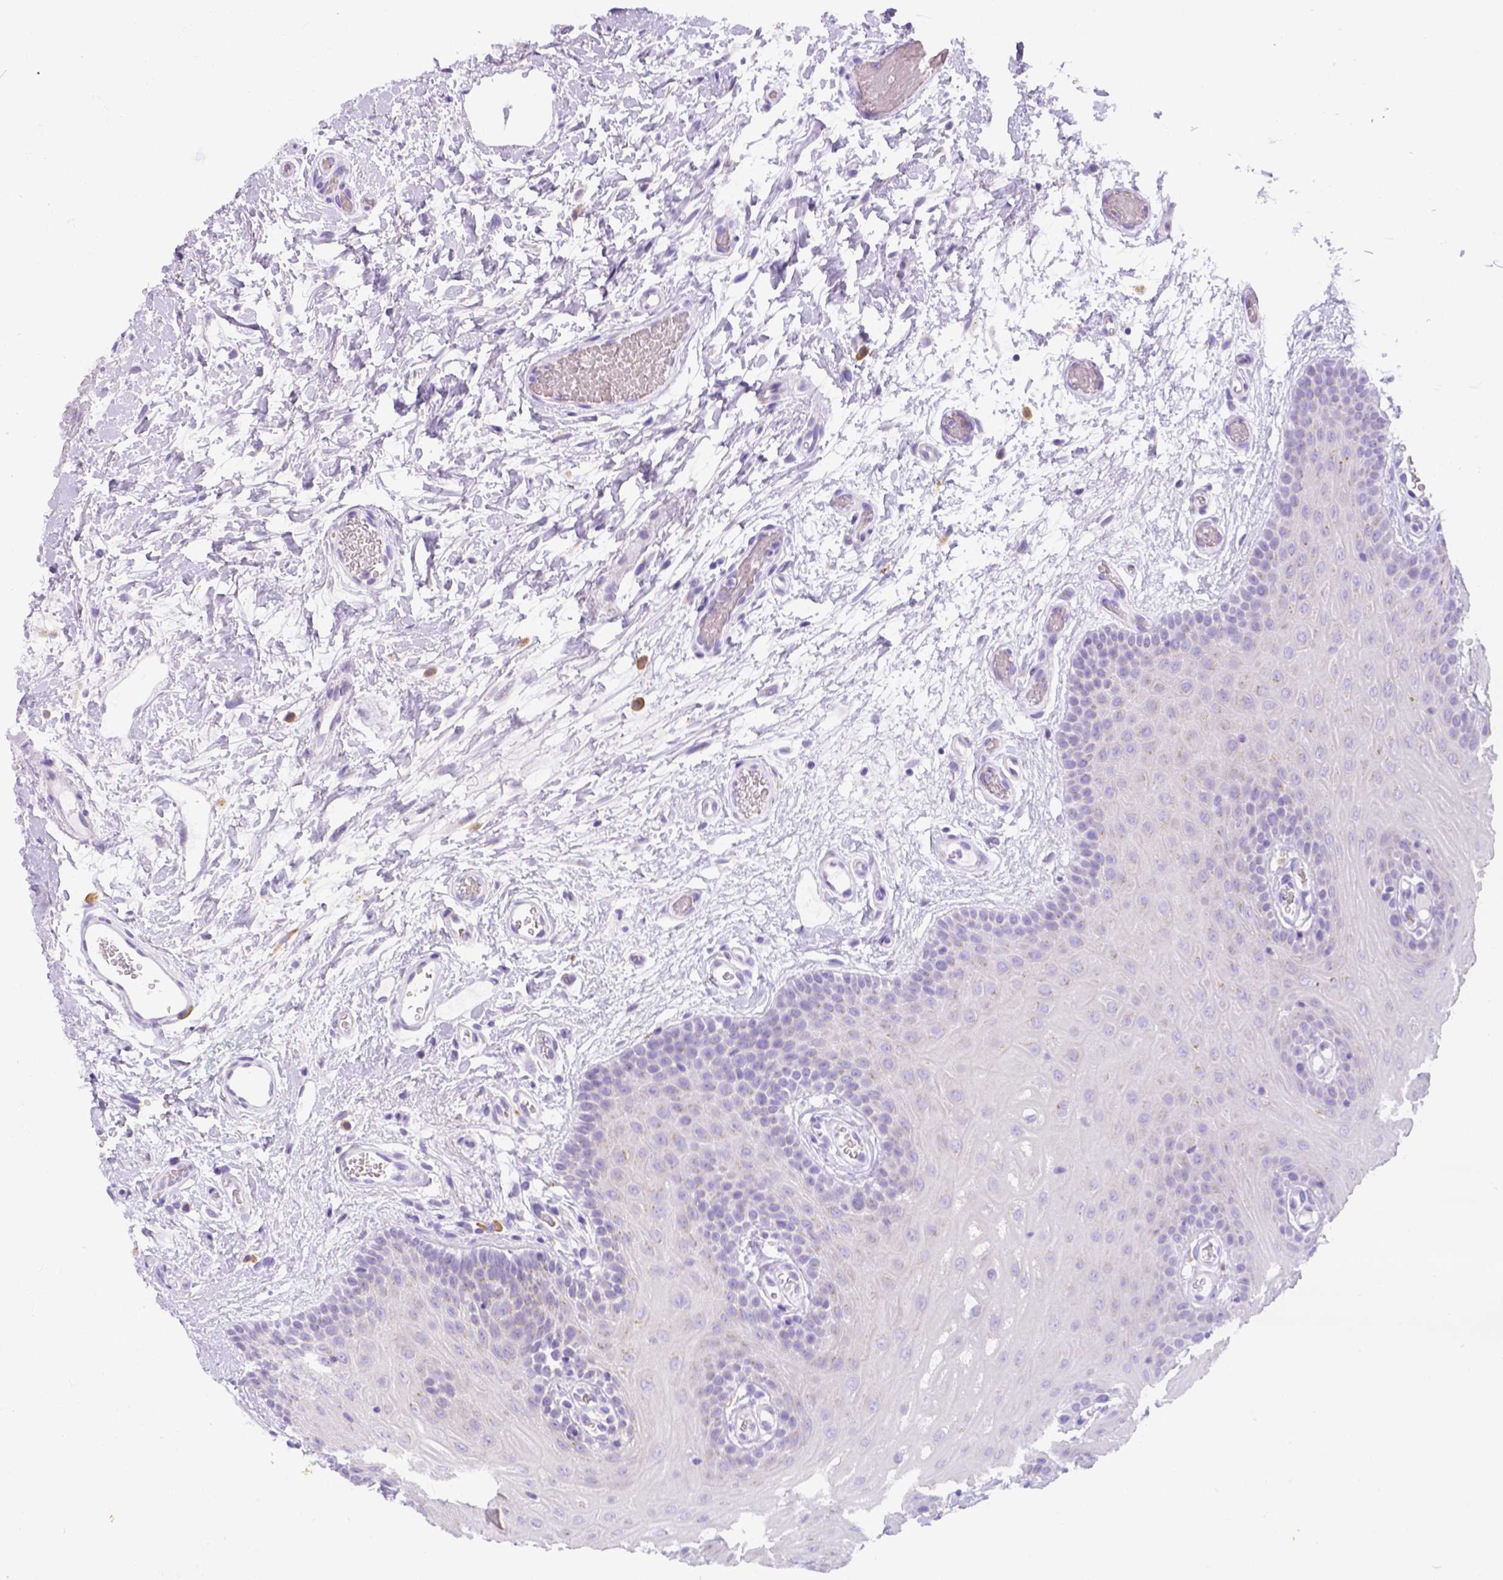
{"staining": {"intensity": "negative", "quantity": "none", "location": "none"}, "tissue": "oral mucosa", "cell_type": "Squamous epithelial cells", "image_type": "normal", "snomed": [{"axis": "morphology", "description": "Normal tissue, NOS"}, {"axis": "morphology", "description": "Squamous cell carcinoma, NOS"}, {"axis": "topography", "description": "Oral tissue"}, {"axis": "topography", "description": "Head-Neck"}], "caption": "Benign oral mucosa was stained to show a protein in brown. There is no significant staining in squamous epithelial cells. (DAB immunohistochemistry (IHC) with hematoxylin counter stain).", "gene": "PHF7", "patient": {"sex": "male", "age": 78}}